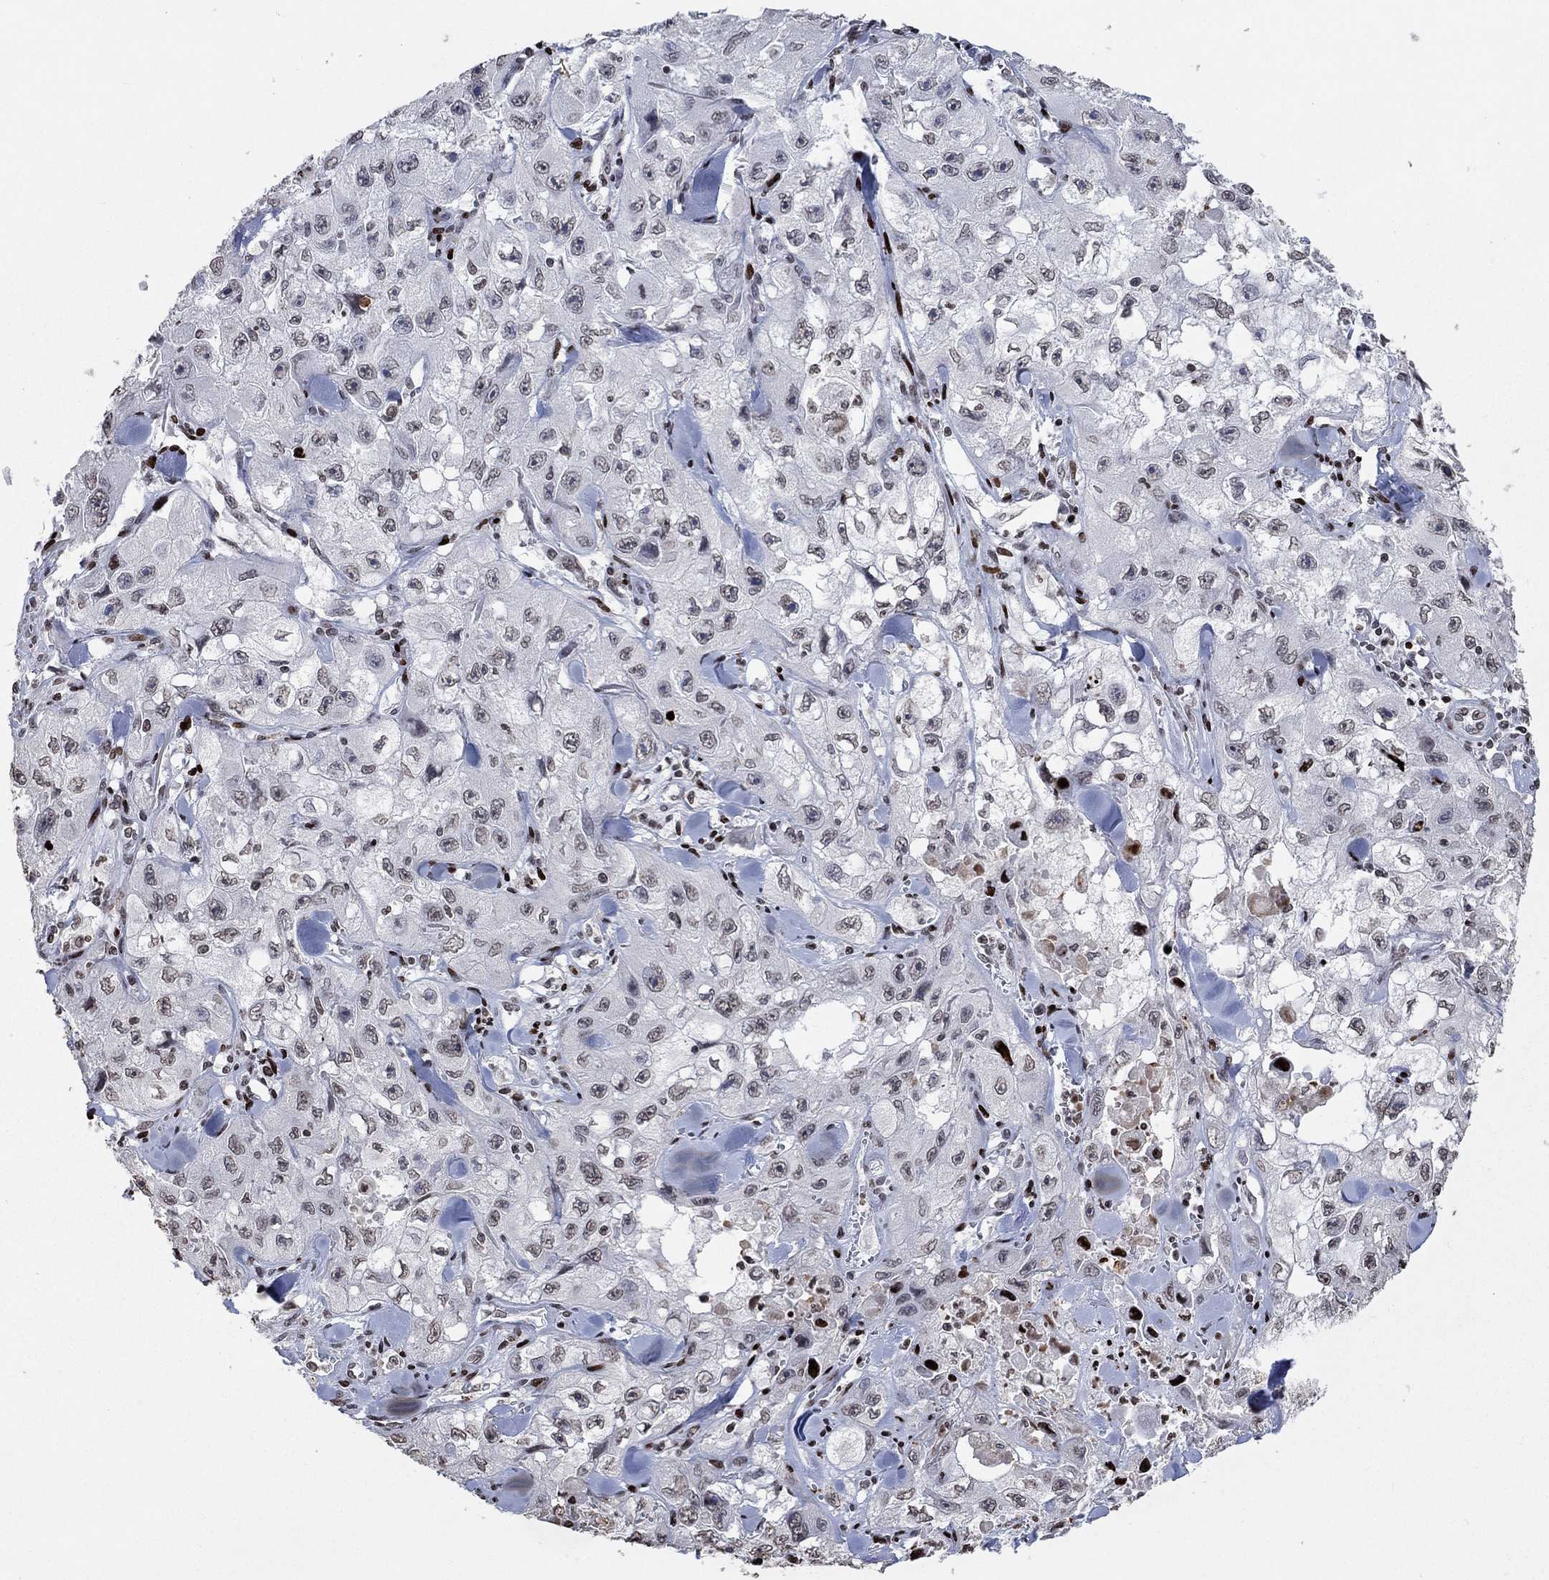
{"staining": {"intensity": "negative", "quantity": "none", "location": "none"}, "tissue": "skin cancer", "cell_type": "Tumor cells", "image_type": "cancer", "snomed": [{"axis": "morphology", "description": "Squamous cell carcinoma, NOS"}, {"axis": "topography", "description": "Skin"}, {"axis": "topography", "description": "Subcutis"}], "caption": "There is no significant positivity in tumor cells of skin cancer.", "gene": "SRSF3", "patient": {"sex": "male", "age": 73}}